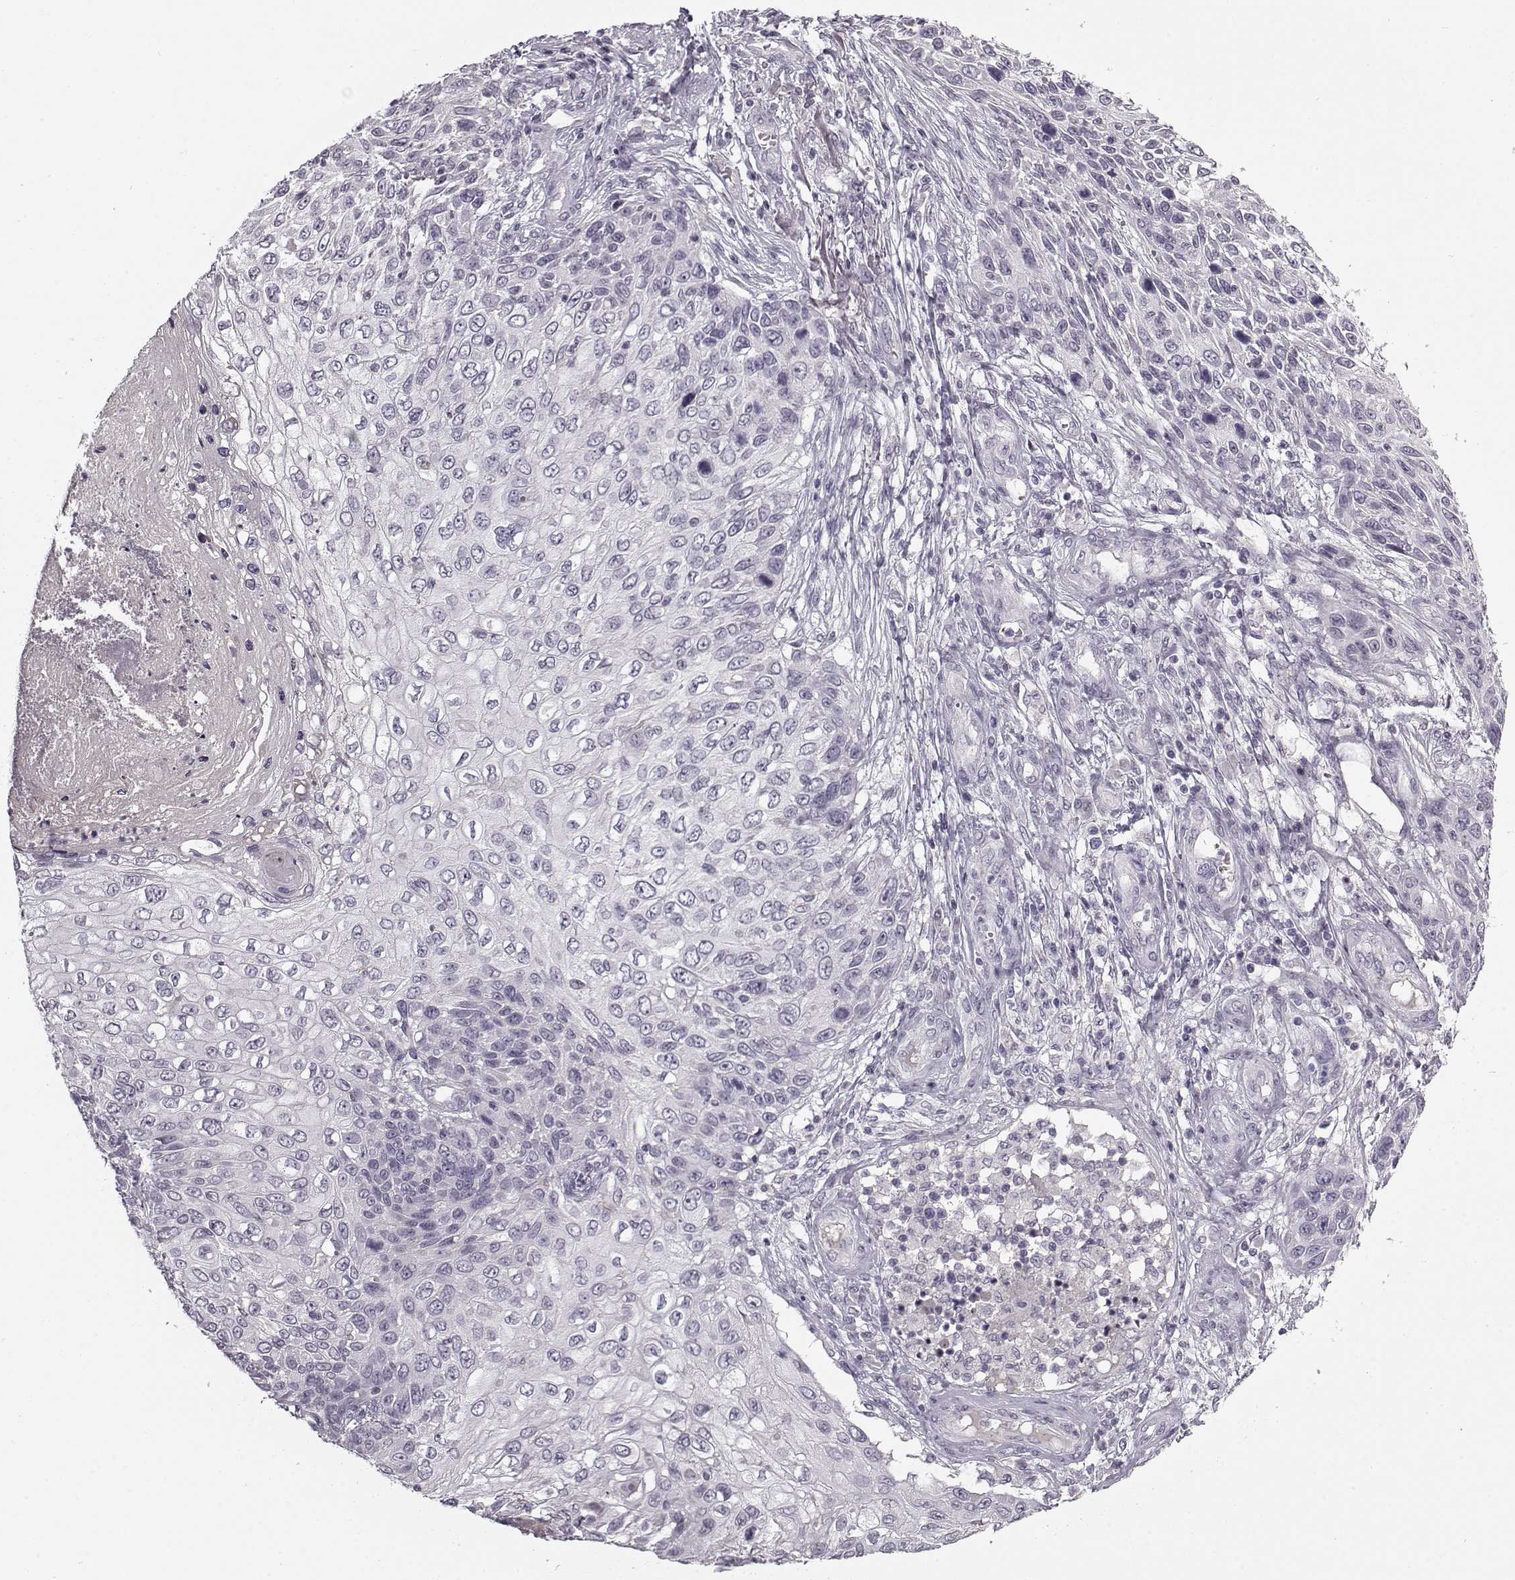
{"staining": {"intensity": "negative", "quantity": "none", "location": "none"}, "tissue": "skin cancer", "cell_type": "Tumor cells", "image_type": "cancer", "snomed": [{"axis": "morphology", "description": "Squamous cell carcinoma, NOS"}, {"axis": "topography", "description": "Skin"}], "caption": "There is no significant staining in tumor cells of skin cancer (squamous cell carcinoma).", "gene": "SNCA", "patient": {"sex": "male", "age": 92}}